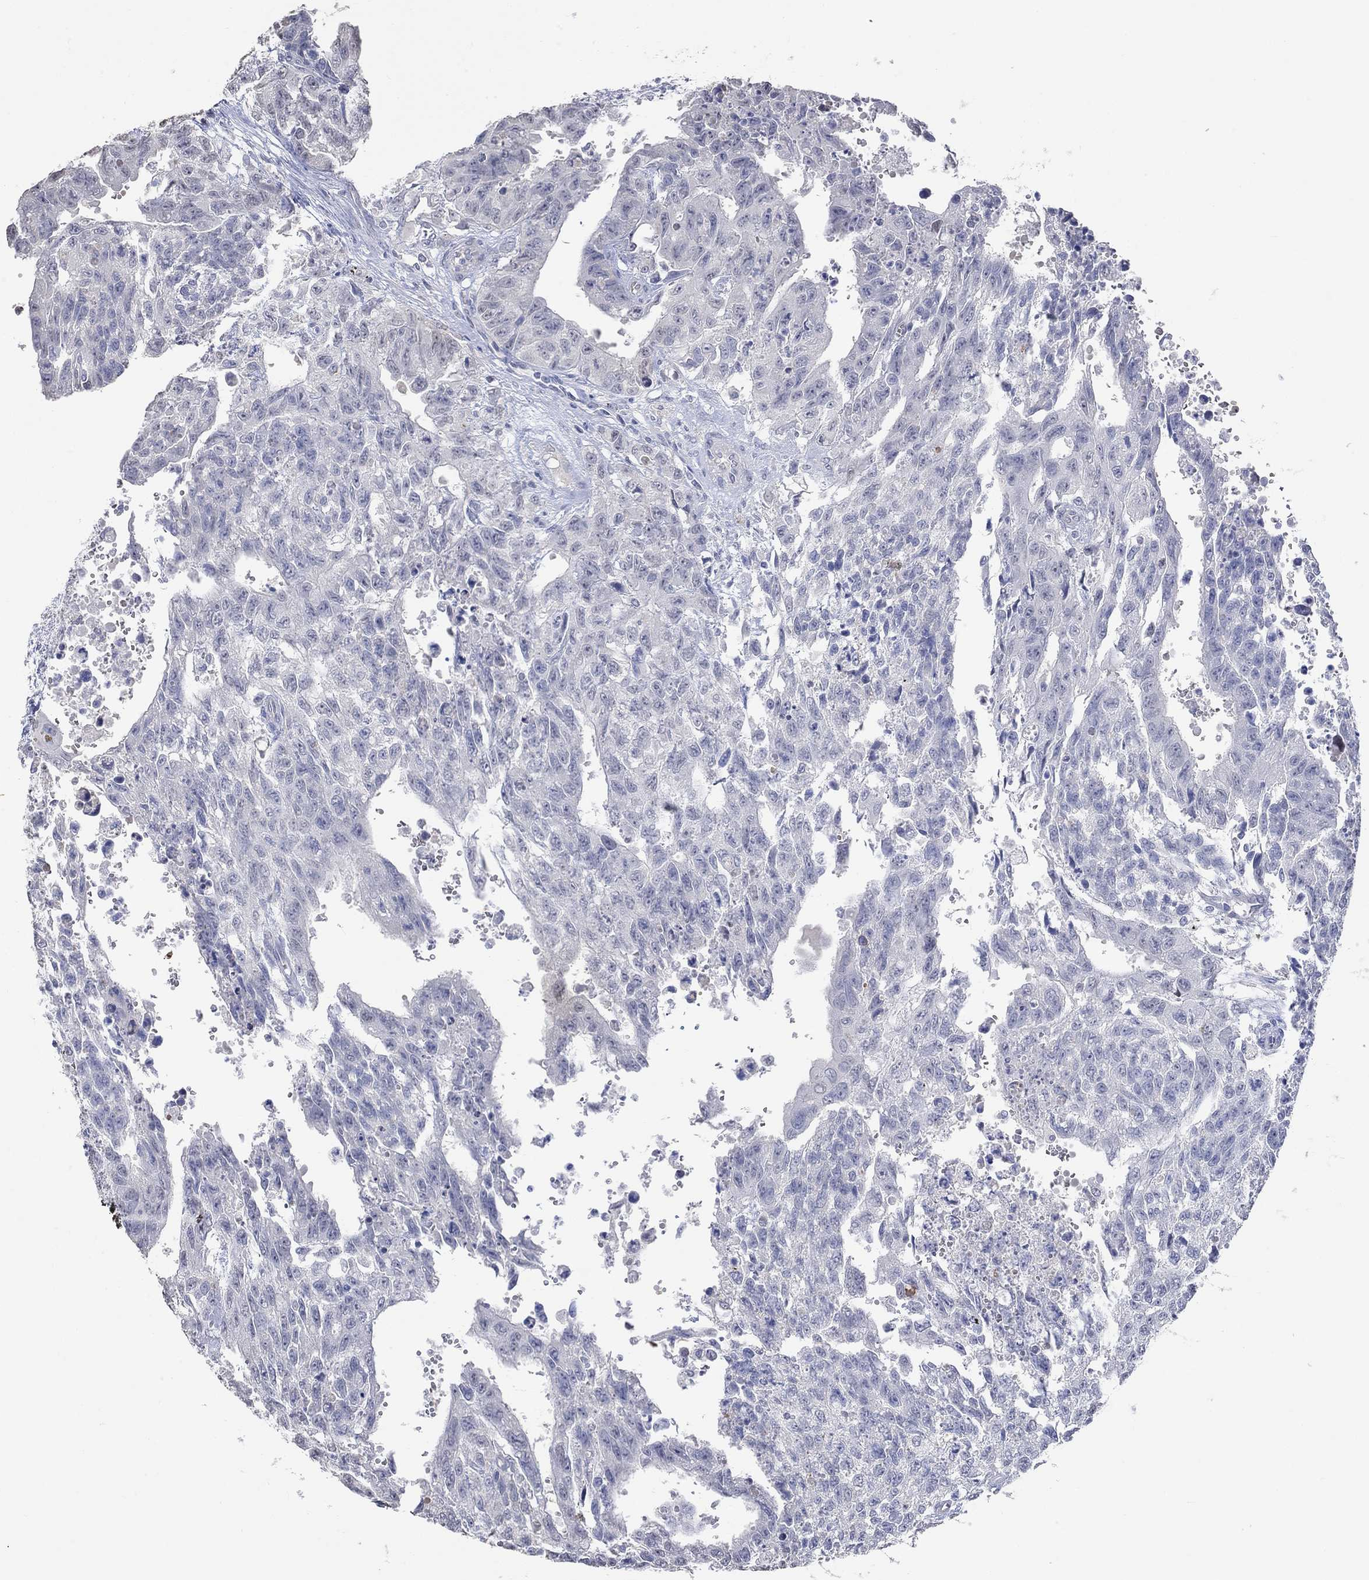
{"staining": {"intensity": "moderate", "quantity": "<25%", "location": "nuclear"}, "tissue": "testis cancer", "cell_type": "Tumor cells", "image_type": "cancer", "snomed": [{"axis": "morphology", "description": "Carcinoma, Embryonal, NOS"}, {"axis": "topography", "description": "Testis"}], "caption": "The photomicrograph displays staining of embryonal carcinoma (testis), revealing moderate nuclear protein staining (brown color) within tumor cells. (brown staining indicates protein expression, while blue staining denotes nuclei).", "gene": "PNMA5", "patient": {"sex": "male", "age": 24}}